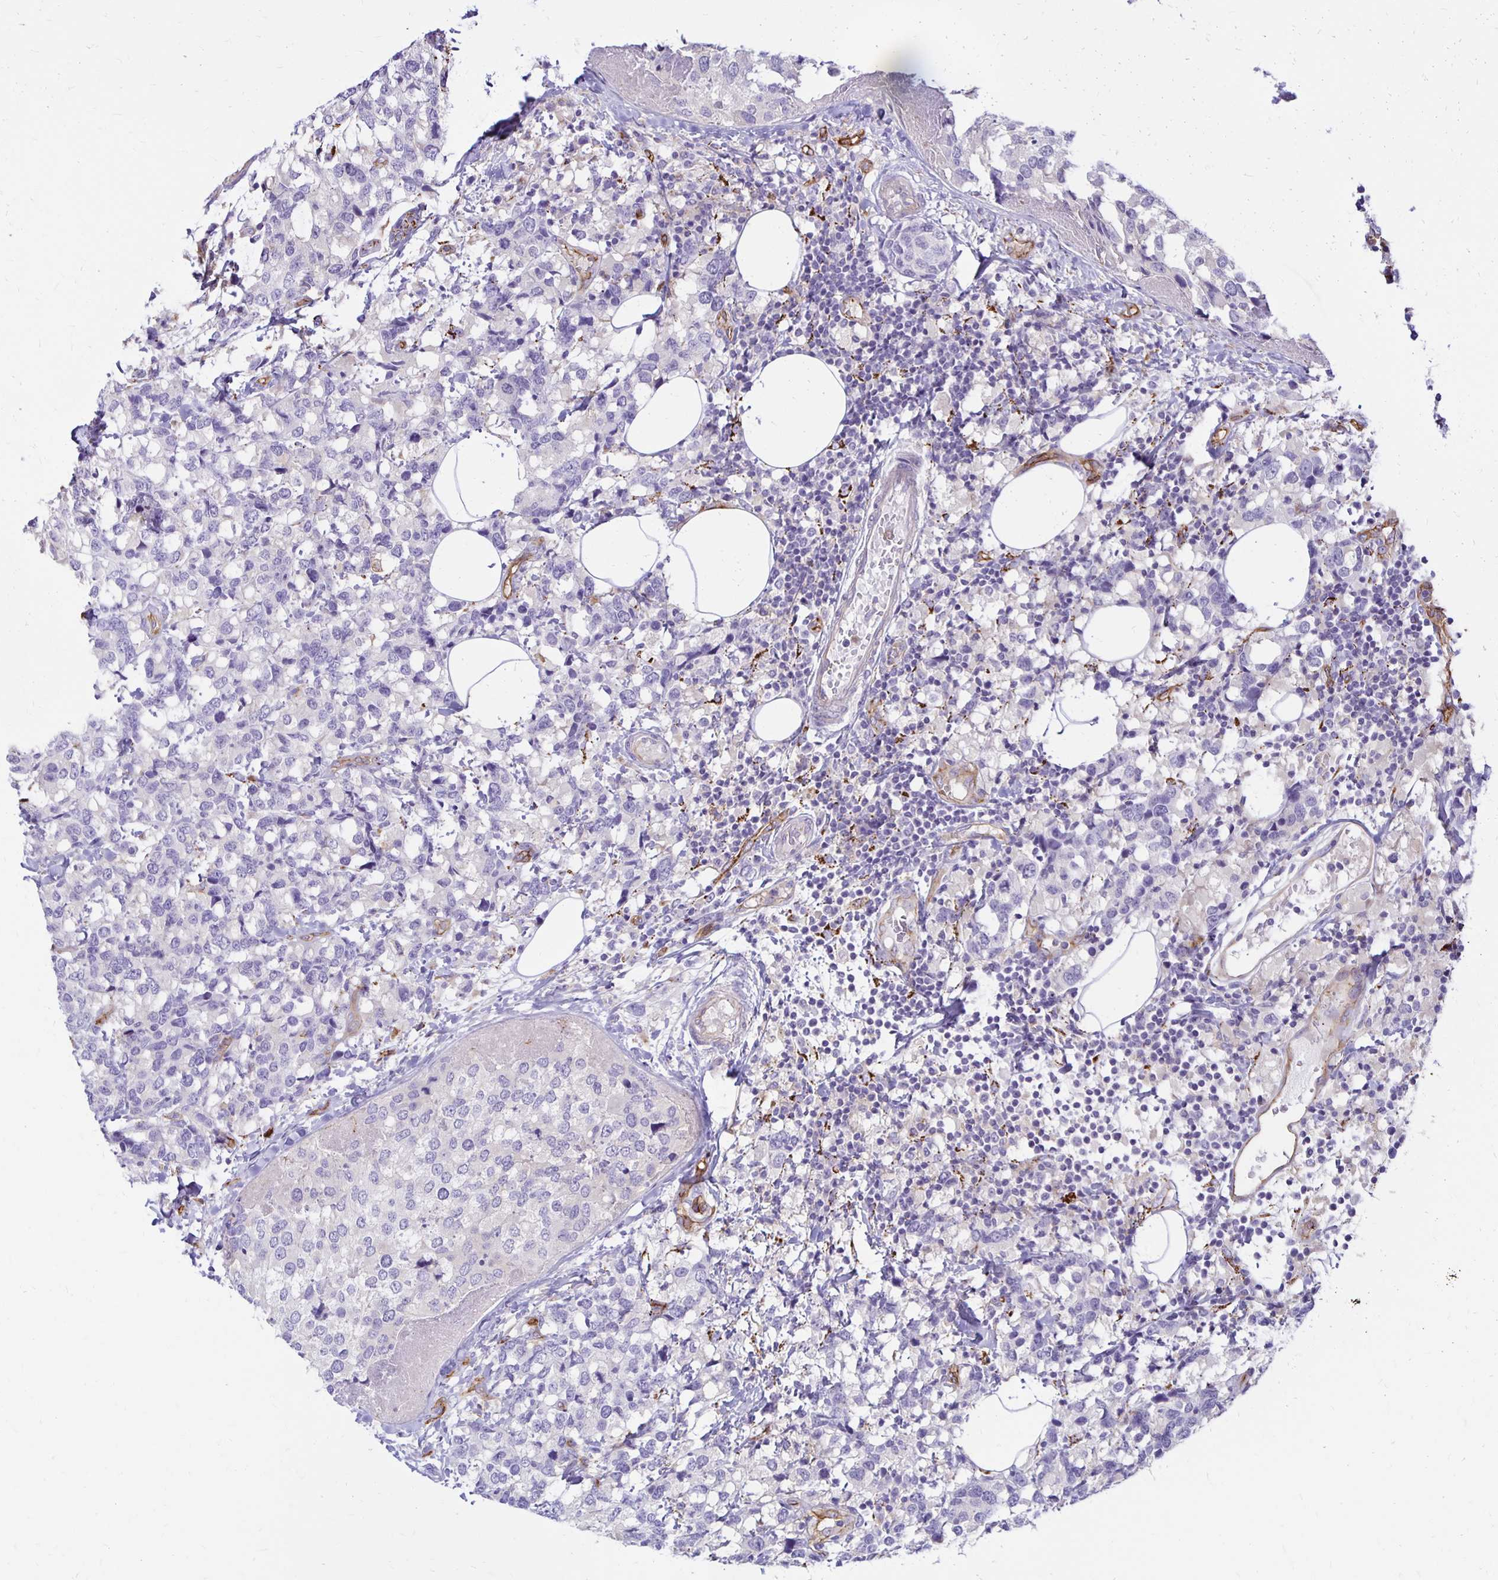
{"staining": {"intensity": "negative", "quantity": "none", "location": "none"}, "tissue": "breast cancer", "cell_type": "Tumor cells", "image_type": "cancer", "snomed": [{"axis": "morphology", "description": "Lobular carcinoma"}, {"axis": "topography", "description": "Breast"}], "caption": "There is no significant expression in tumor cells of lobular carcinoma (breast).", "gene": "TTYH1", "patient": {"sex": "female", "age": 59}}